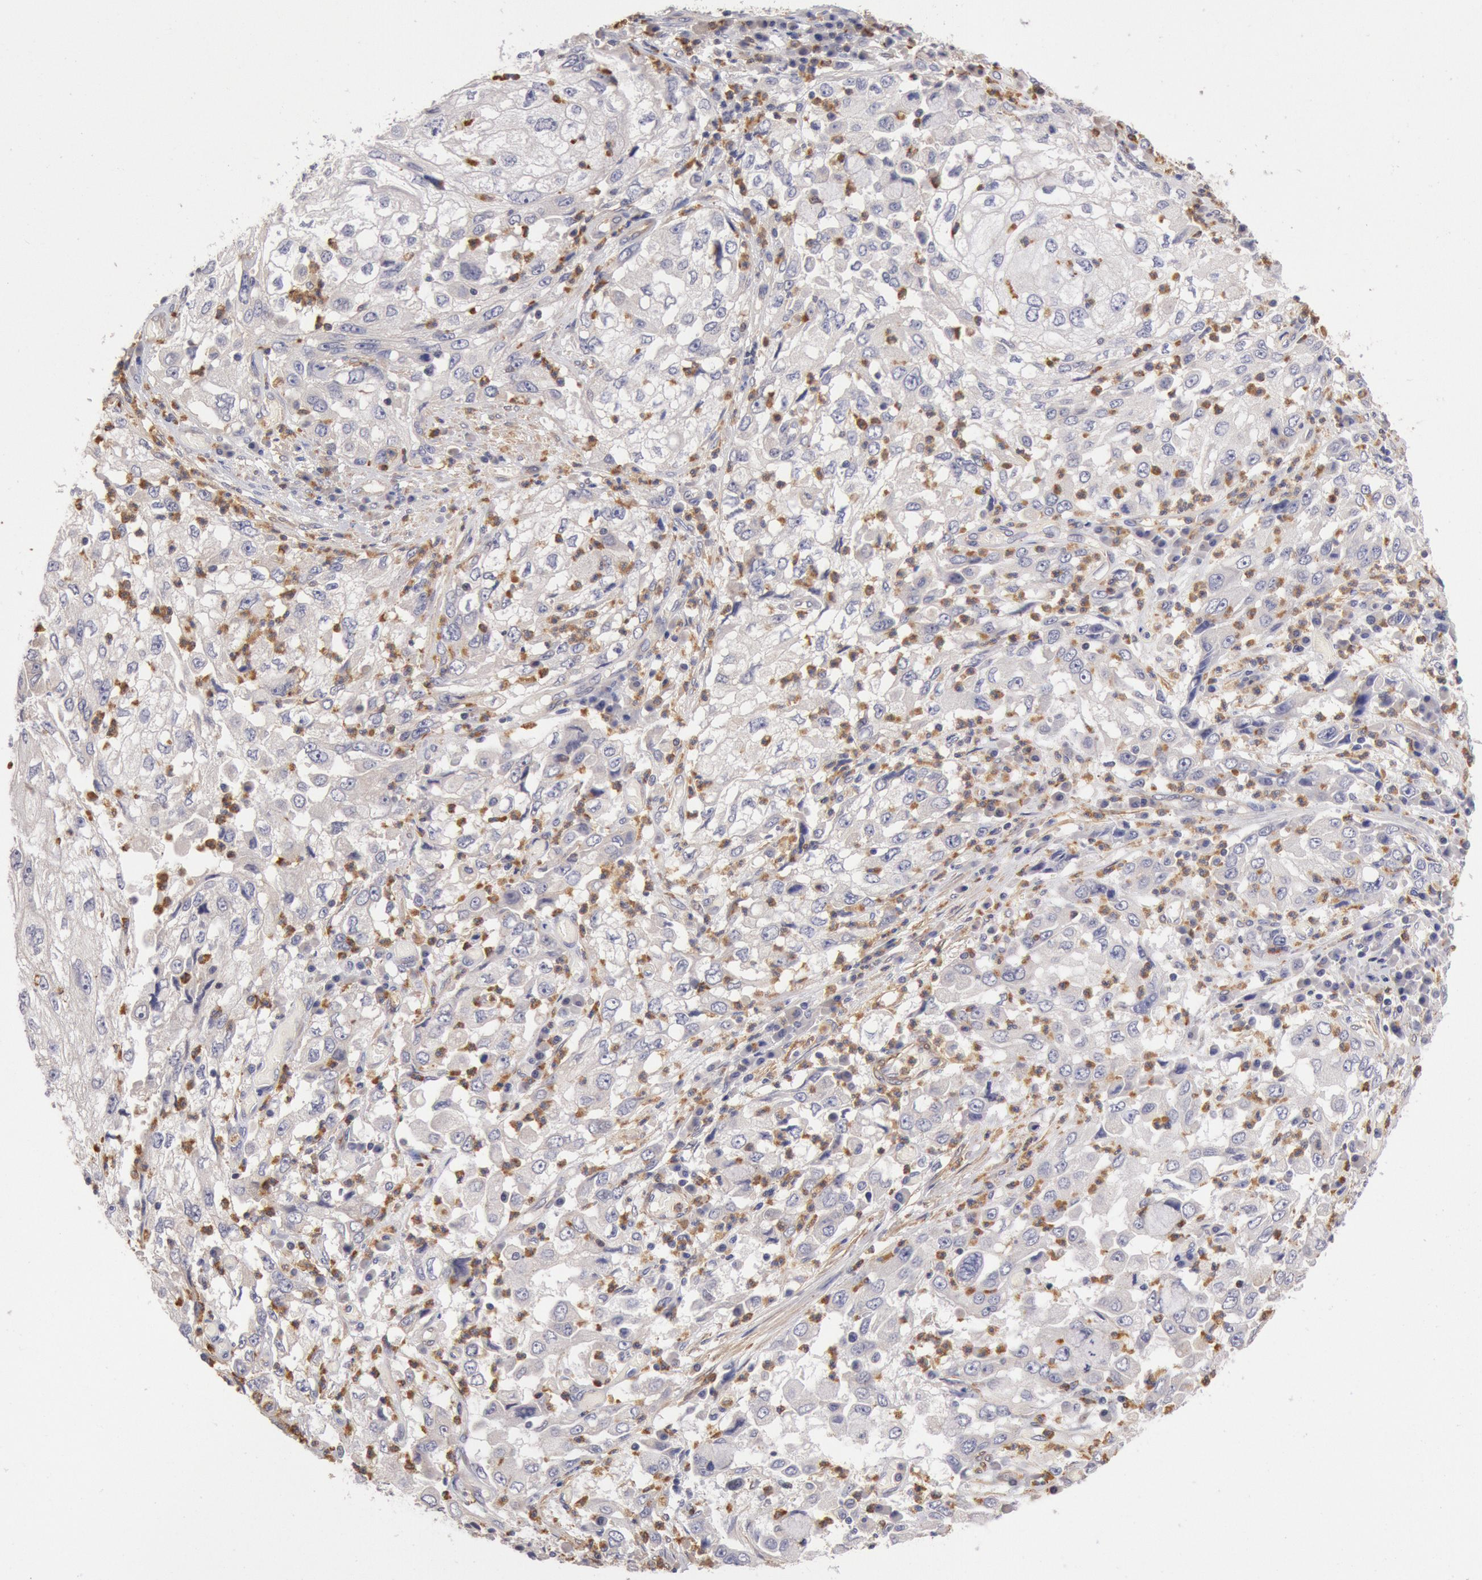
{"staining": {"intensity": "negative", "quantity": "none", "location": "none"}, "tissue": "cervical cancer", "cell_type": "Tumor cells", "image_type": "cancer", "snomed": [{"axis": "morphology", "description": "Squamous cell carcinoma, NOS"}, {"axis": "topography", "description": "Cervix"}], "caption": "Tumor cells show no significant positivity in cervical cancer.", "gene": "TMED8", "patient": {"sex": "female", "age": 36}}